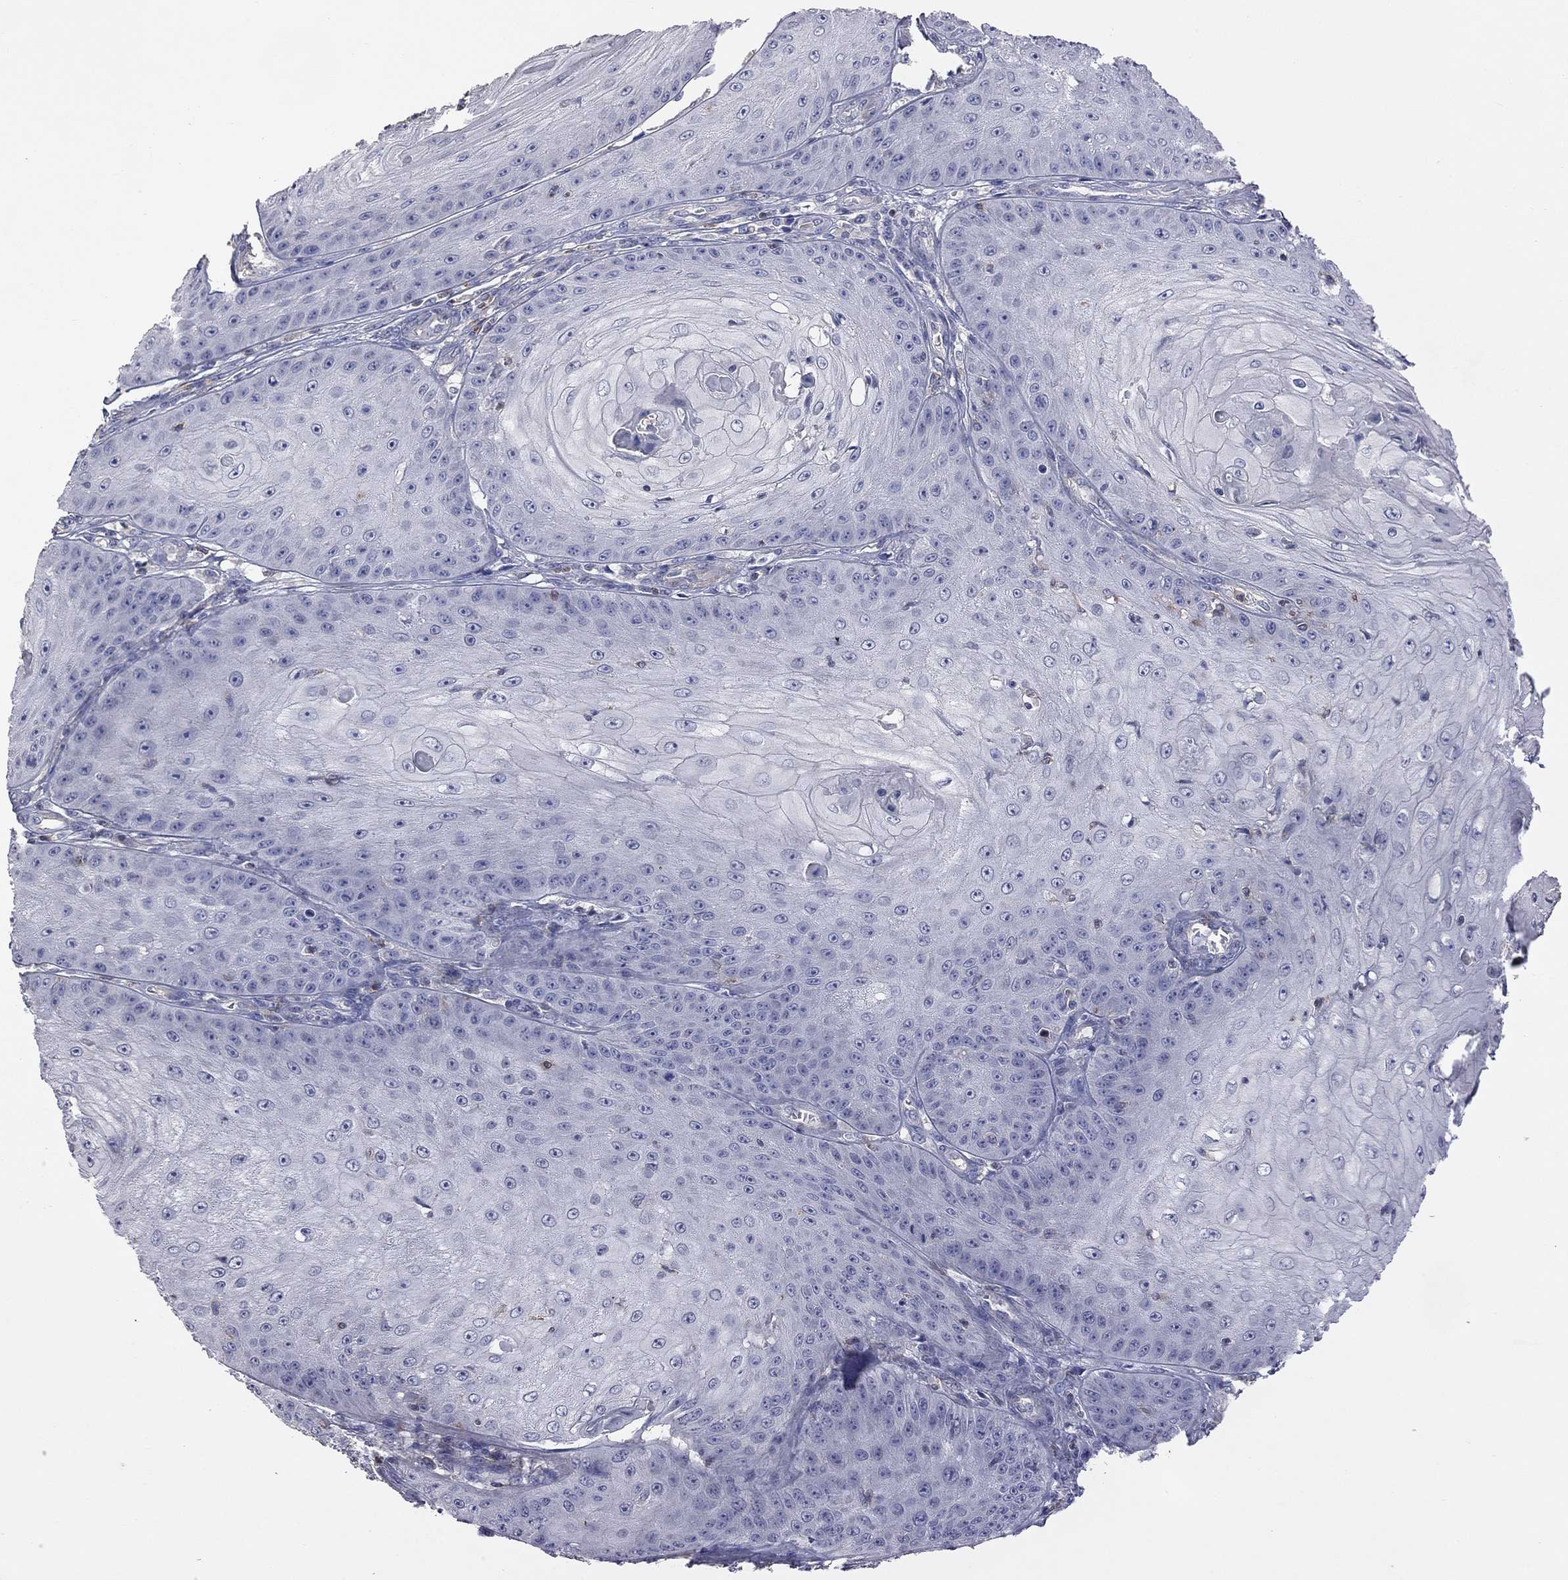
{"staining": {"intensity": "negative", "quantity": "none", "location": "none"}, "tissue": "skin cancer", "cell_type": "Tumor cells", "image_type": "cancer", "snomed": [{"axis": "morphology", "description": "Squamous cell carcinoma, NOS"}, {"axis": "topography", "description": "Skin"}], "caption": "There is no significant expression in tumor cells of skin cancer (squamous cell carcinoma).", "gene": "IPCEF1", "patient": {"sex": "male", "age": 70}}